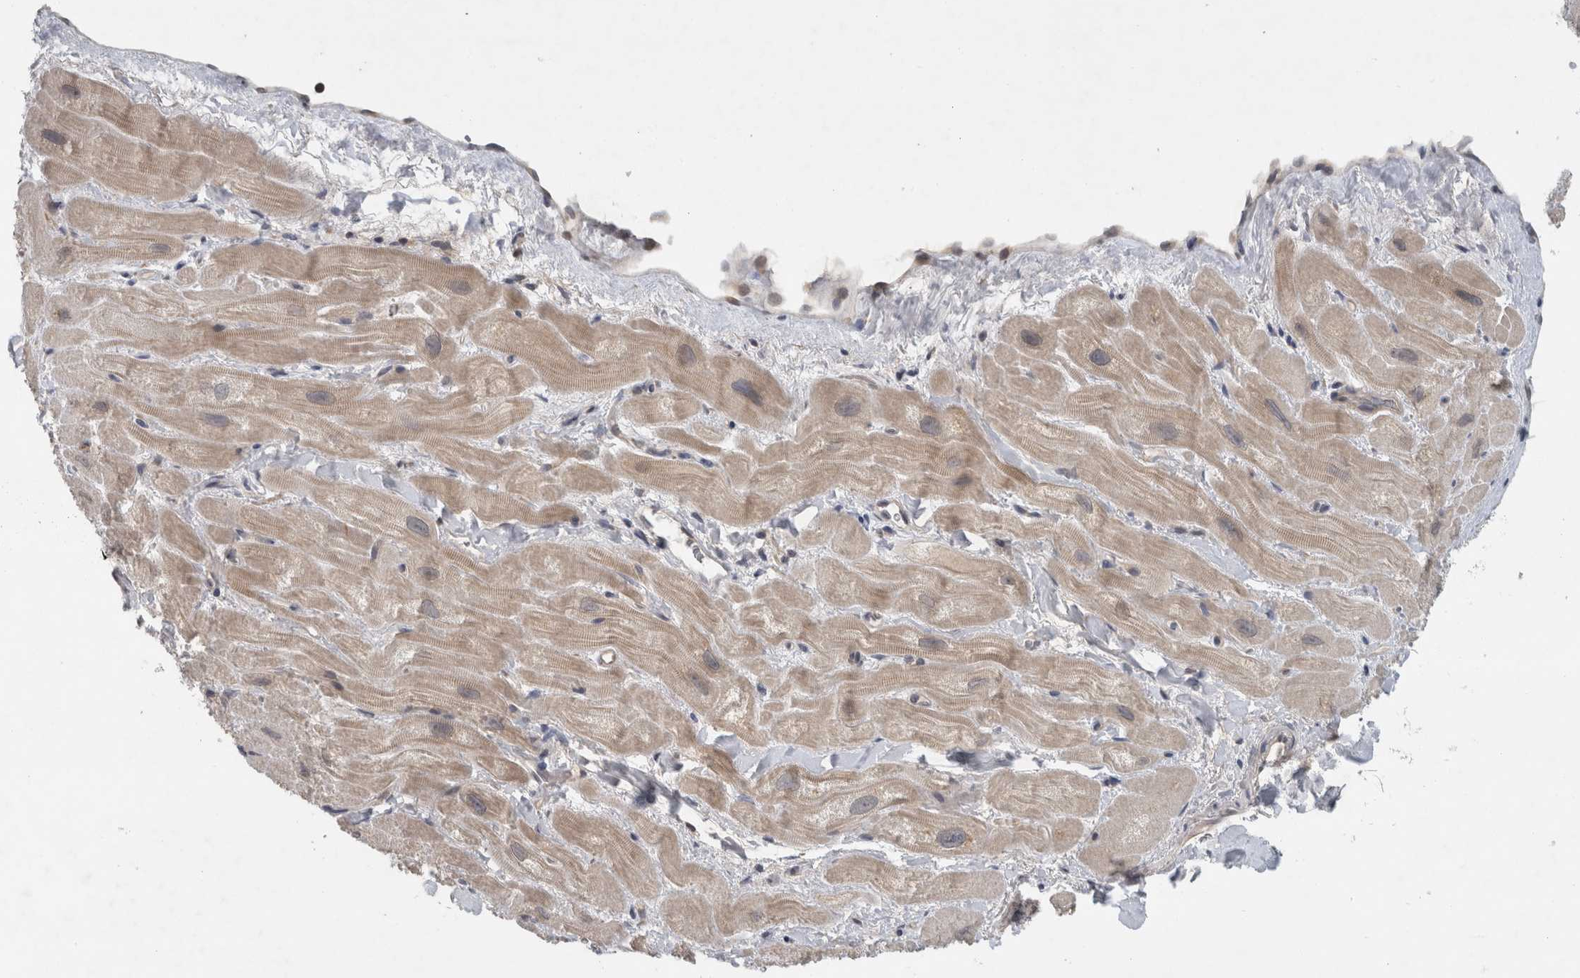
{"staining": {"intensity": "weak", "quantity": "25%-75%", "location": "cytoplasmic/membranous"}, "tissue": "heart muscle", "cell_type": "Cardiomyocytes", "image_type": "normal", "snomed": [{"axis": "morphology", "description": "Normal tissue, NOS"}, {"axis": "topography", "description": "Heart"}], "caption": "Immunohistochemistry (DAB) staining of unremarkable human heart muscle reveals weak cytoplasmic/membranous protein positivity in approximately 25%-75% of cardiomyocytes.", "gene": "AASDHPPT", "patient": {"sex": "male", "age": 49}}